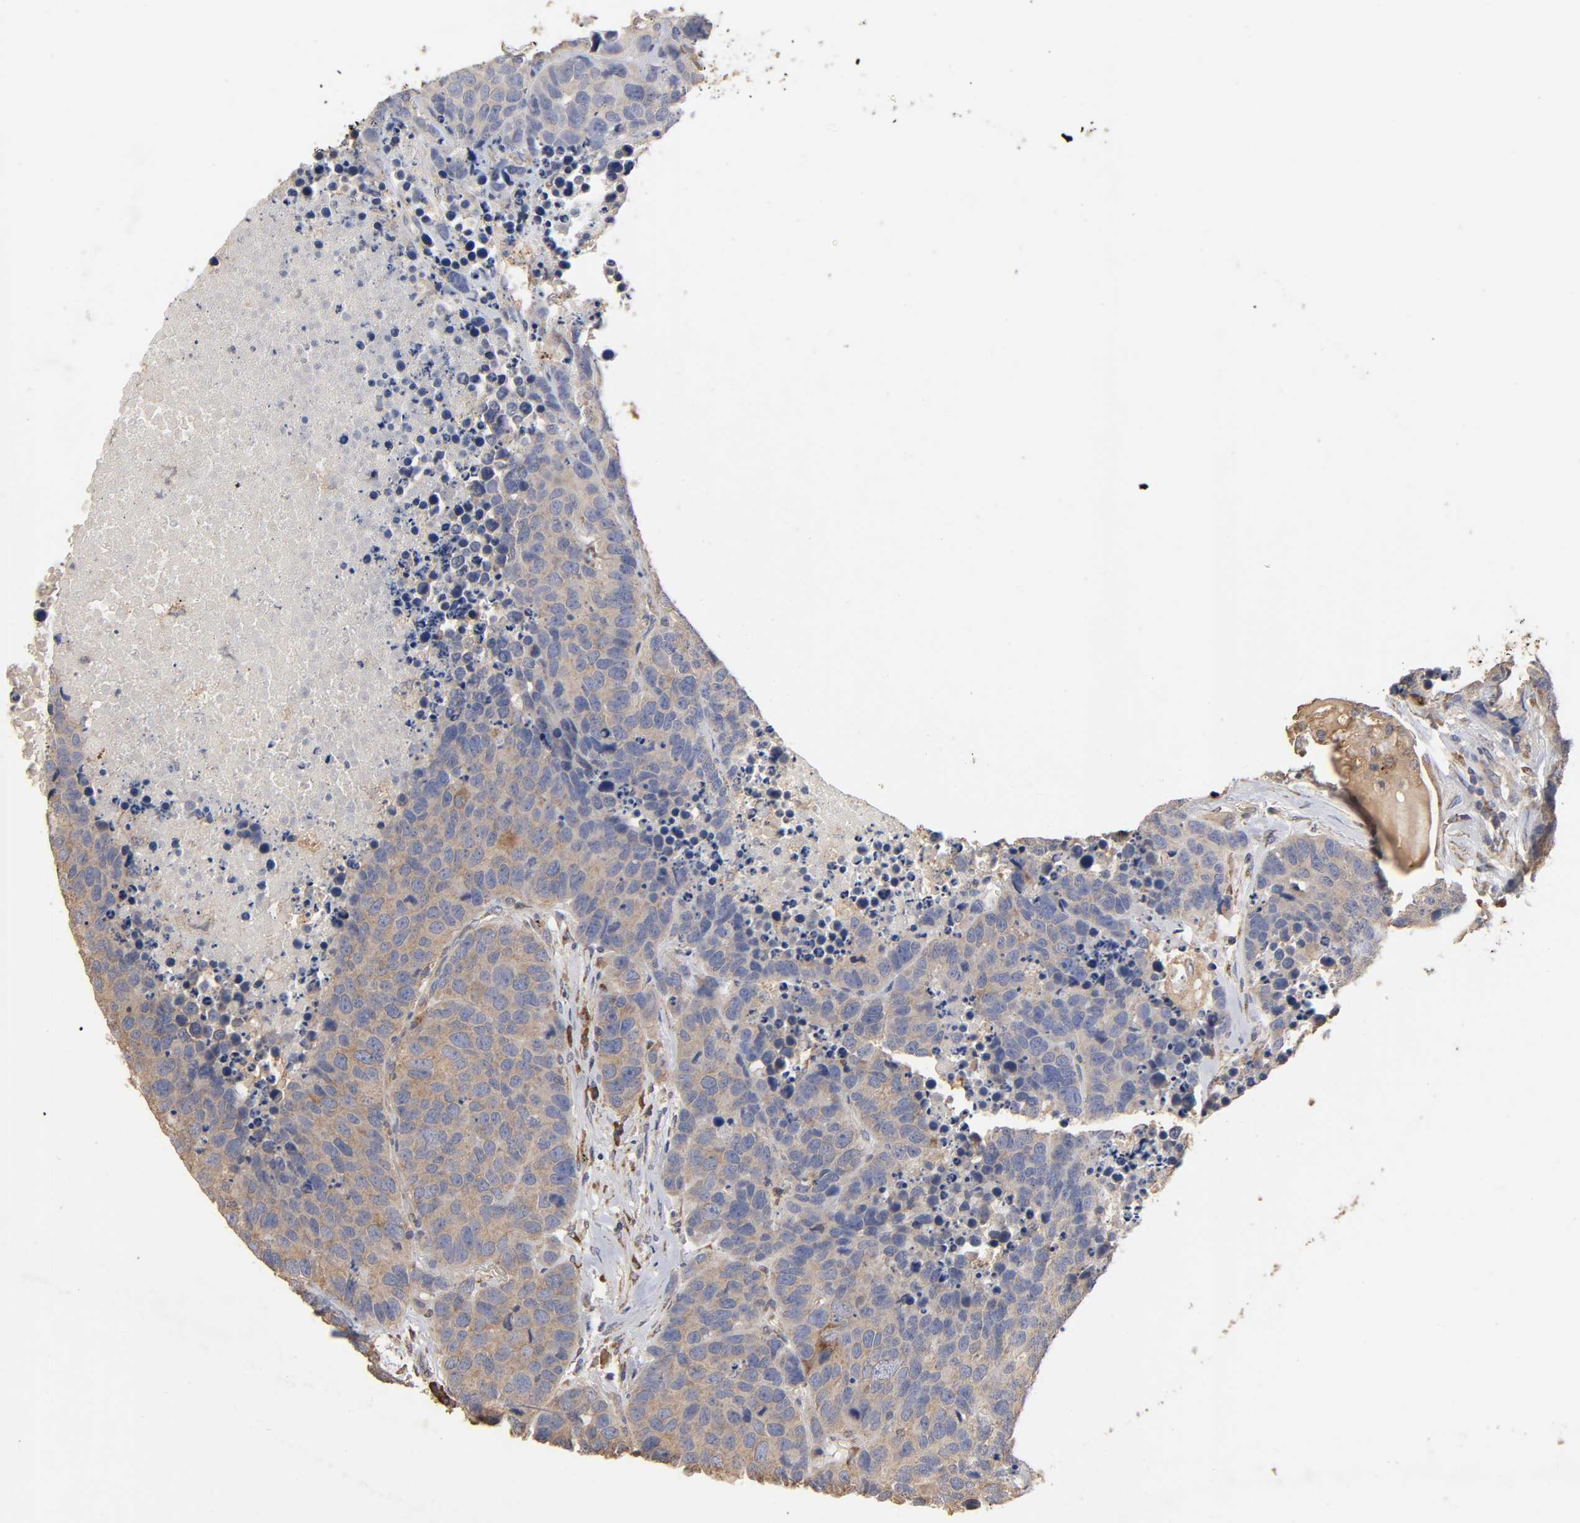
{"staining": {"intensity": "weak", "quantity": ">75%", "location": "cytoplasmic/membranous"}, "tissue": "carcinoid", "cell_type": "Tumor cells", "image_type": "cancer", "snomed": [{"axis": "morphology", "description": "Carcinoid, malignant, NOS"}, {"axis": "topography", "description": "Lung"}], "caption": "Immunohistochemical staining of human carcinoid exhibits weak cytoplasmic/membranous protein expression in approximately >75% of tumor cells. (DAB IHC, brown staining for protein, blue staining for nuclei).", "gene": "EIF4G2", "patient": {"sex": "male", "age": 60}}